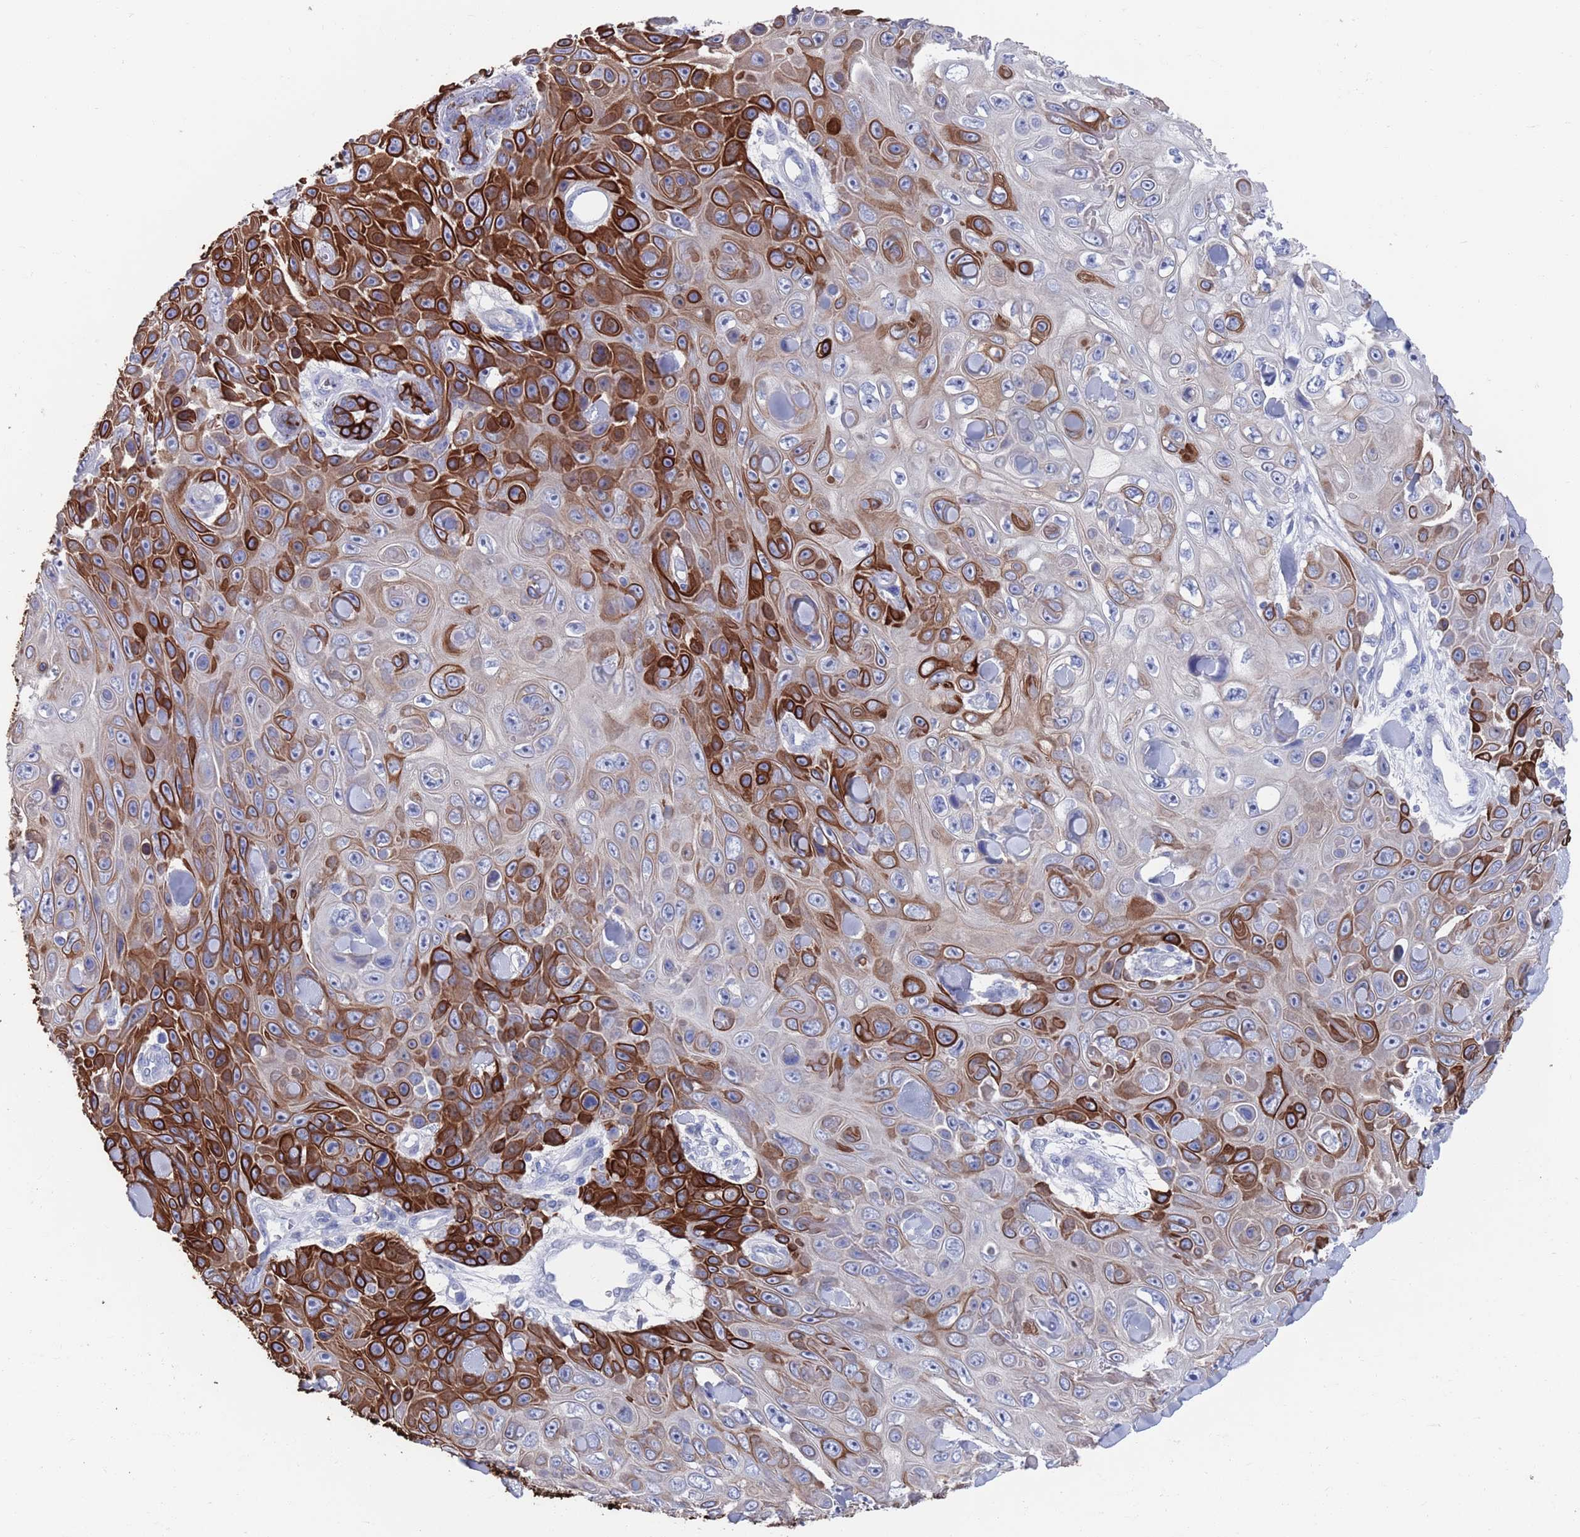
{"staining": {"intensity": "strong", "quantity": "25%-75%", "location": "cytoplasmic/membranous"}, "tissue": "skin cancer", "cell_type": "Tumor cells", "image_type": "cancer", "snomed": [{"axis": "morphology", "description": "Squamous cell carcinoma, NOS"}, {"axis": "topography", "description": "Skin"}], "caption": "IHC (DAB) staining of human skin cancer reveals strong cytoplasmic/membranous protein staining in approximately 25%-75% of tumor cells. (Stains: DAB in brown, nuclei in blue, Microscopy: brightfield microscopy at high magnification).", "gene": "MTMR2", "patient": {"sex": "male", "age": 82}}